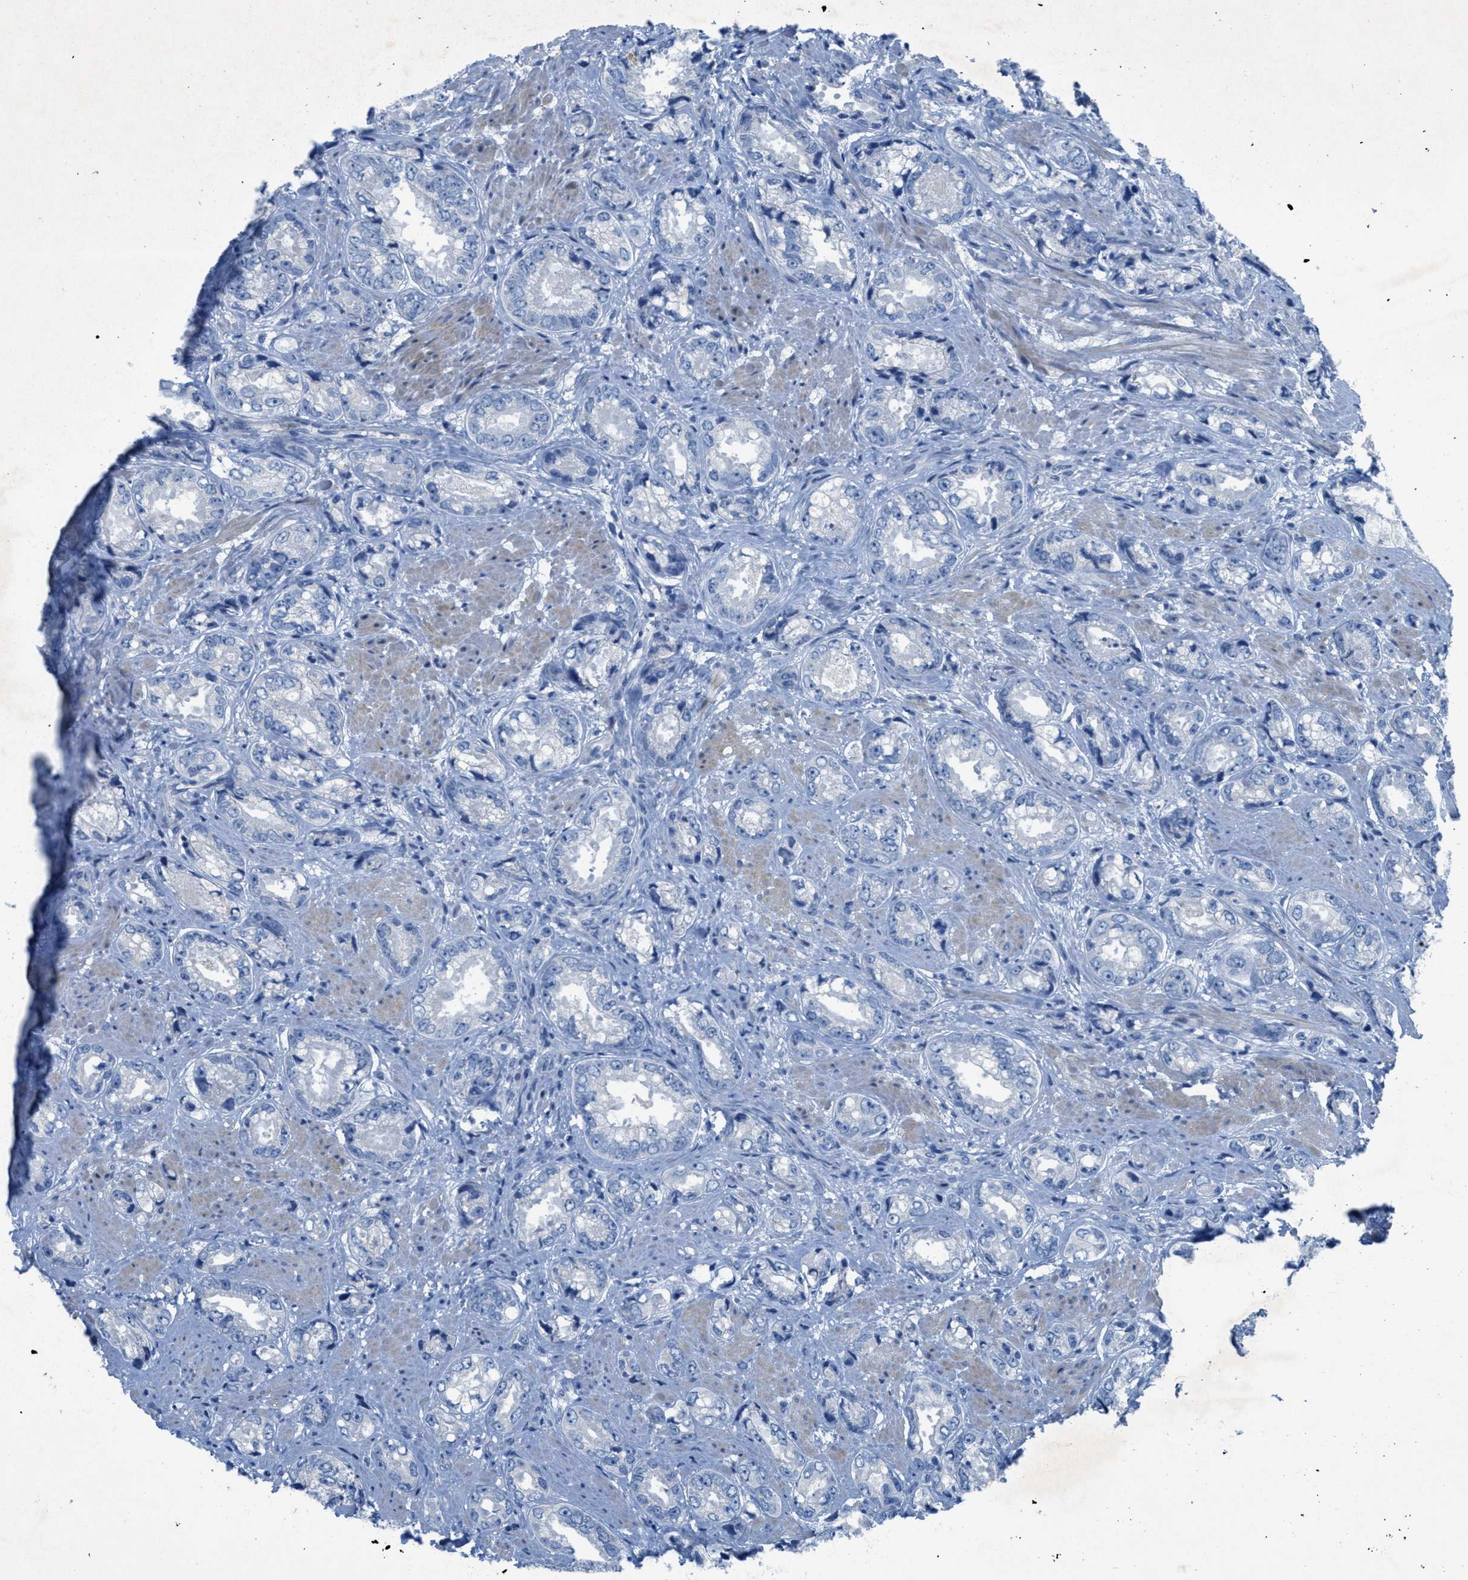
{"staining": {"intensity": "negative", "quantity": "none", "location": "none"}, "tissue": "prostate cancer", "cell_type": "Tumor cells", "image_type": "cancer", "snomed": [{"axis": "morphology", "description": "Adenocarcinoma, High grade"}, {"axis": "topography", "description": "Prostate"}], "caption": "High-grade adenocarcinoma (prostate) stained for a protein using immunohistochemistry (IHC) shows no staining tumor cells.", "gene": "GALNT17", "patient": {"sex": "male", "age": 61}}